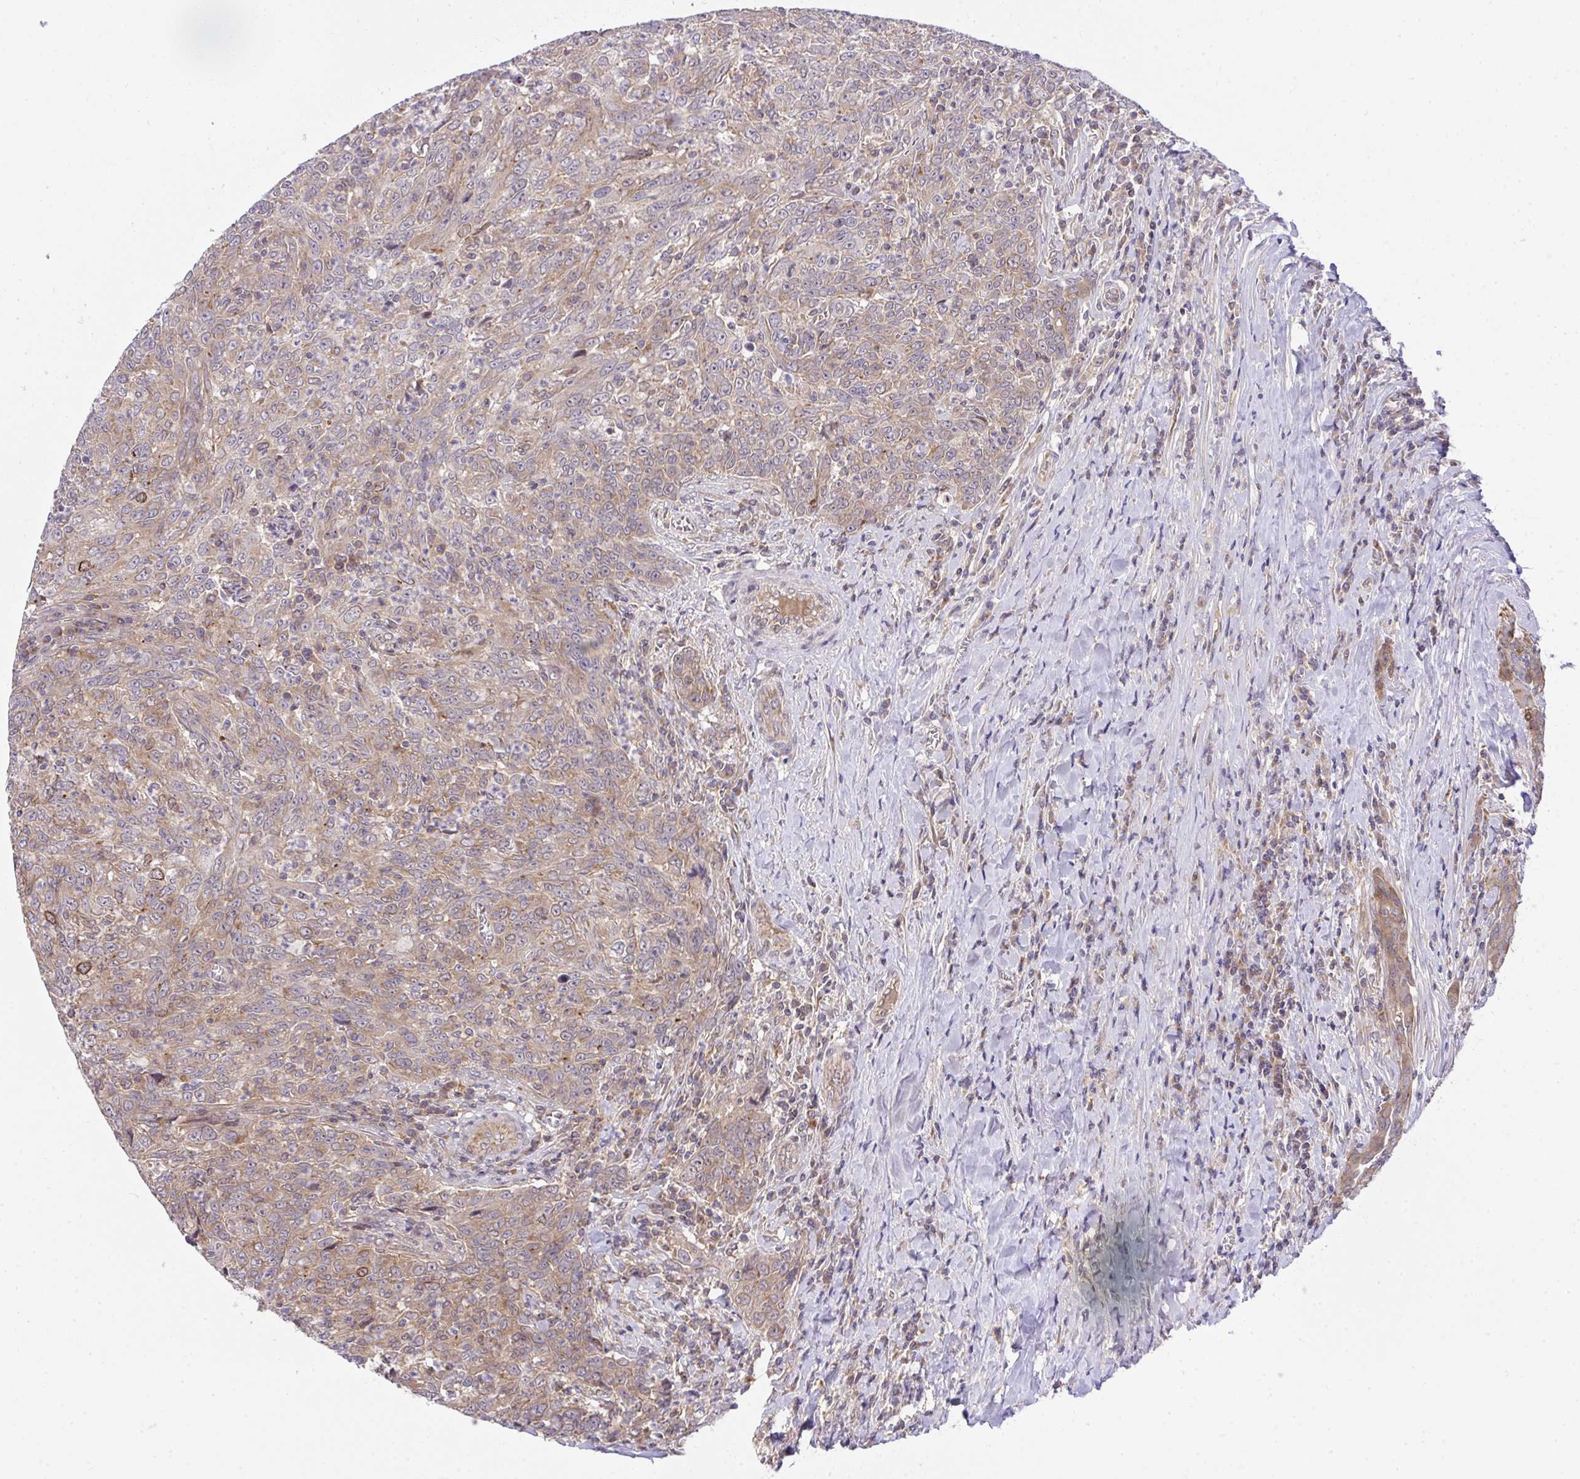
{"staining": {"intensity": "weak", "quantity": "25%-75%", "location": "cytoplasmic/membranous"}, "tissue": "breast cancer", "cell_type": "Tumor cells", "image_type": "cancer", "snomed": [{"axis": "morphology", "description": "Duct carcinoma"}, {"axis": "topography", "description": "Breast"}], "caption": "Immunohistochemistry (DAB) staining of breast cancer exhibits weak cytoplasmic/membranous protein staining in approximately 25%-75% of tumor cells. (DAB (3,3'-diaminobenzidine) IHC with brightfield microscopy, high magnification).", "gene": "SLC9A6", "patient": {"sex": "female", "age": 50}}